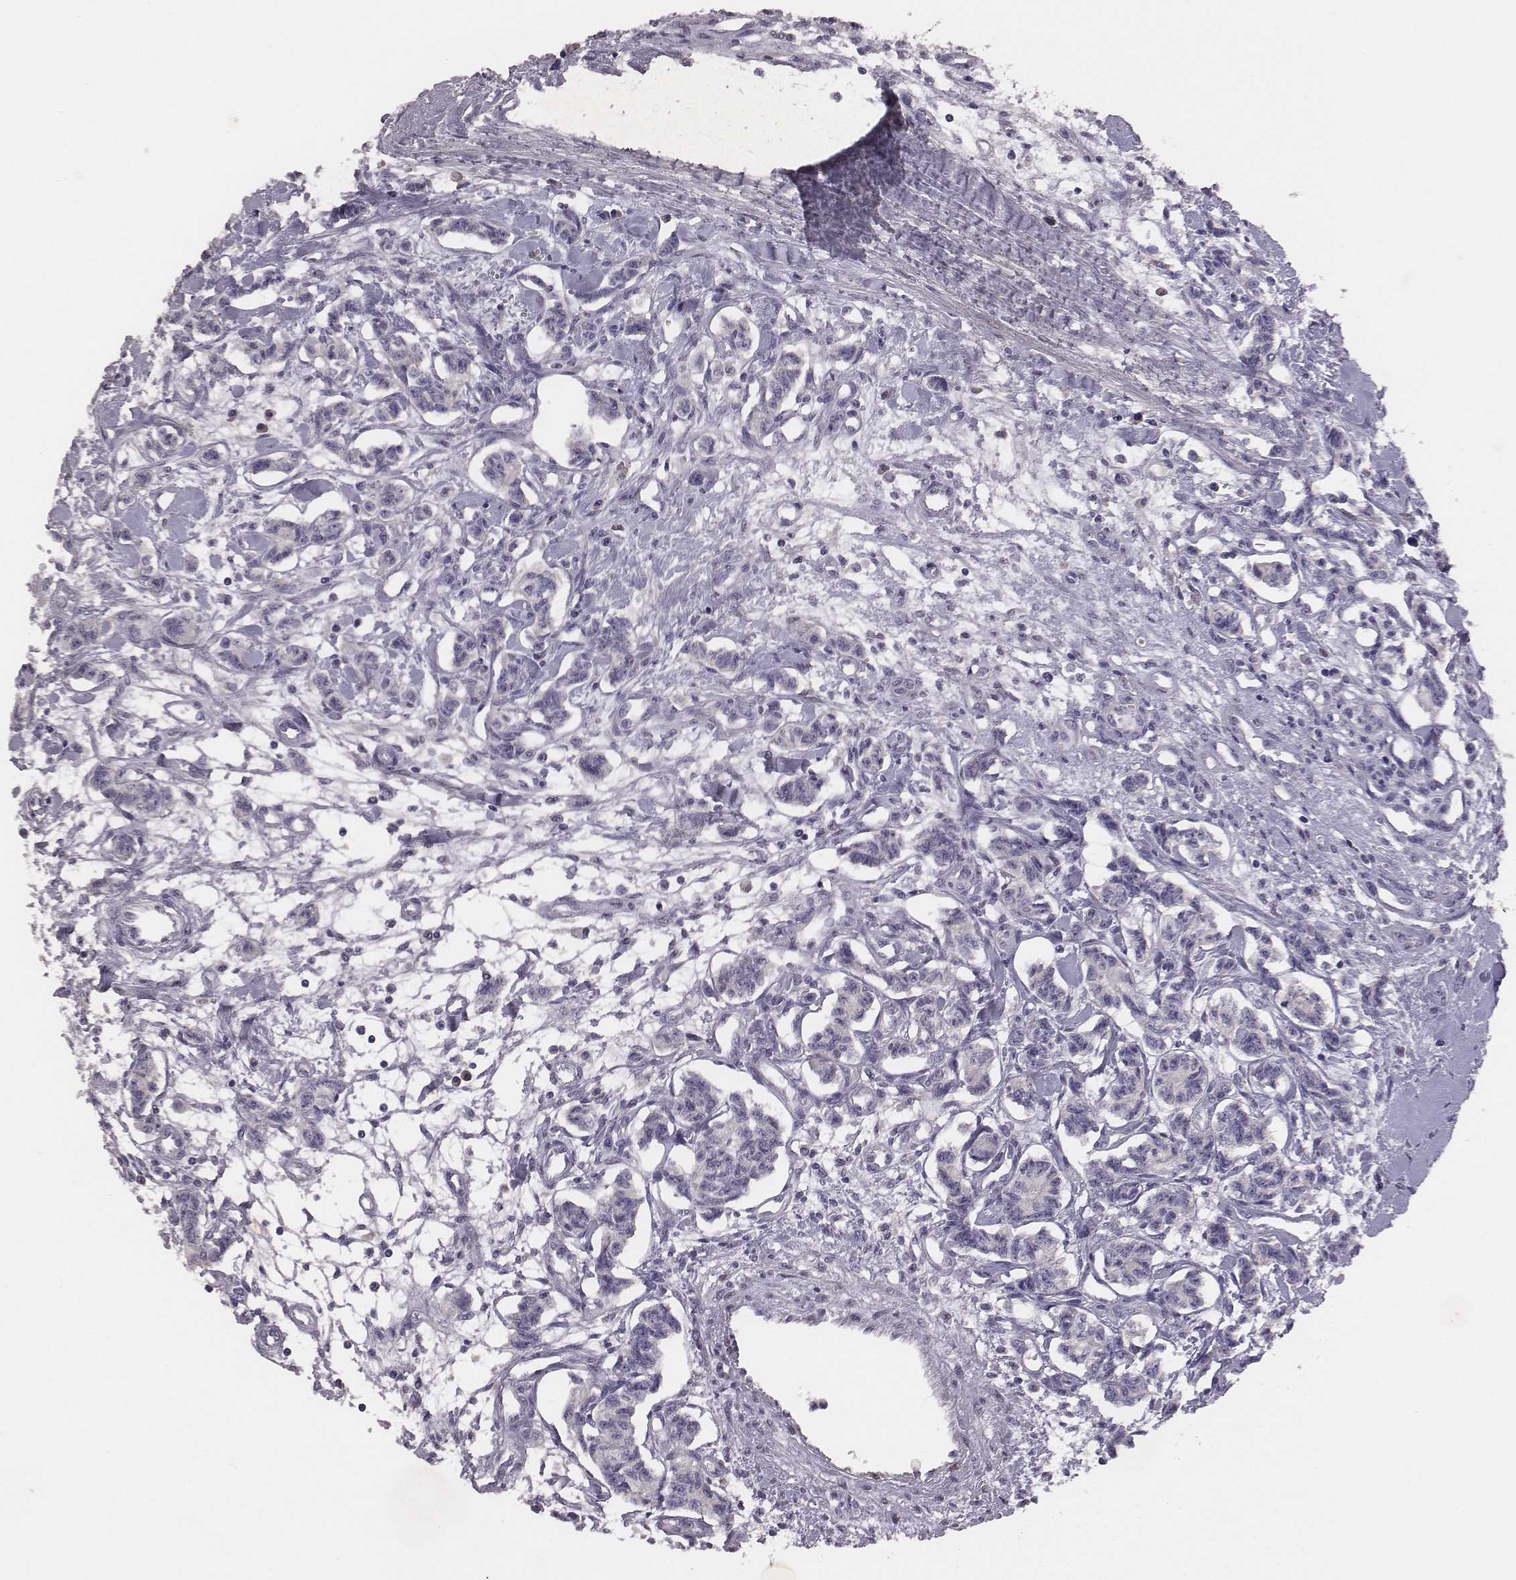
{"staining": {"intensity": "negative", "quantity": "none", "location": "none"}, "tissue": "carcinoid", "cell_type": "Tumor cells", "image_type": "cancer", "snomed": [{"axis": "morphology", "description": "Carcinoid, malignant, NOS"}, {"axis": "topography", "description": "Kidney"}], "caption": "High power microscopy histopathology image of an IHC photomicrograph of malignant carcinoid, revealing no significant expression in tumor cells.", "gene": "EN1", "patient": {"sex": "female", "age": 41}}